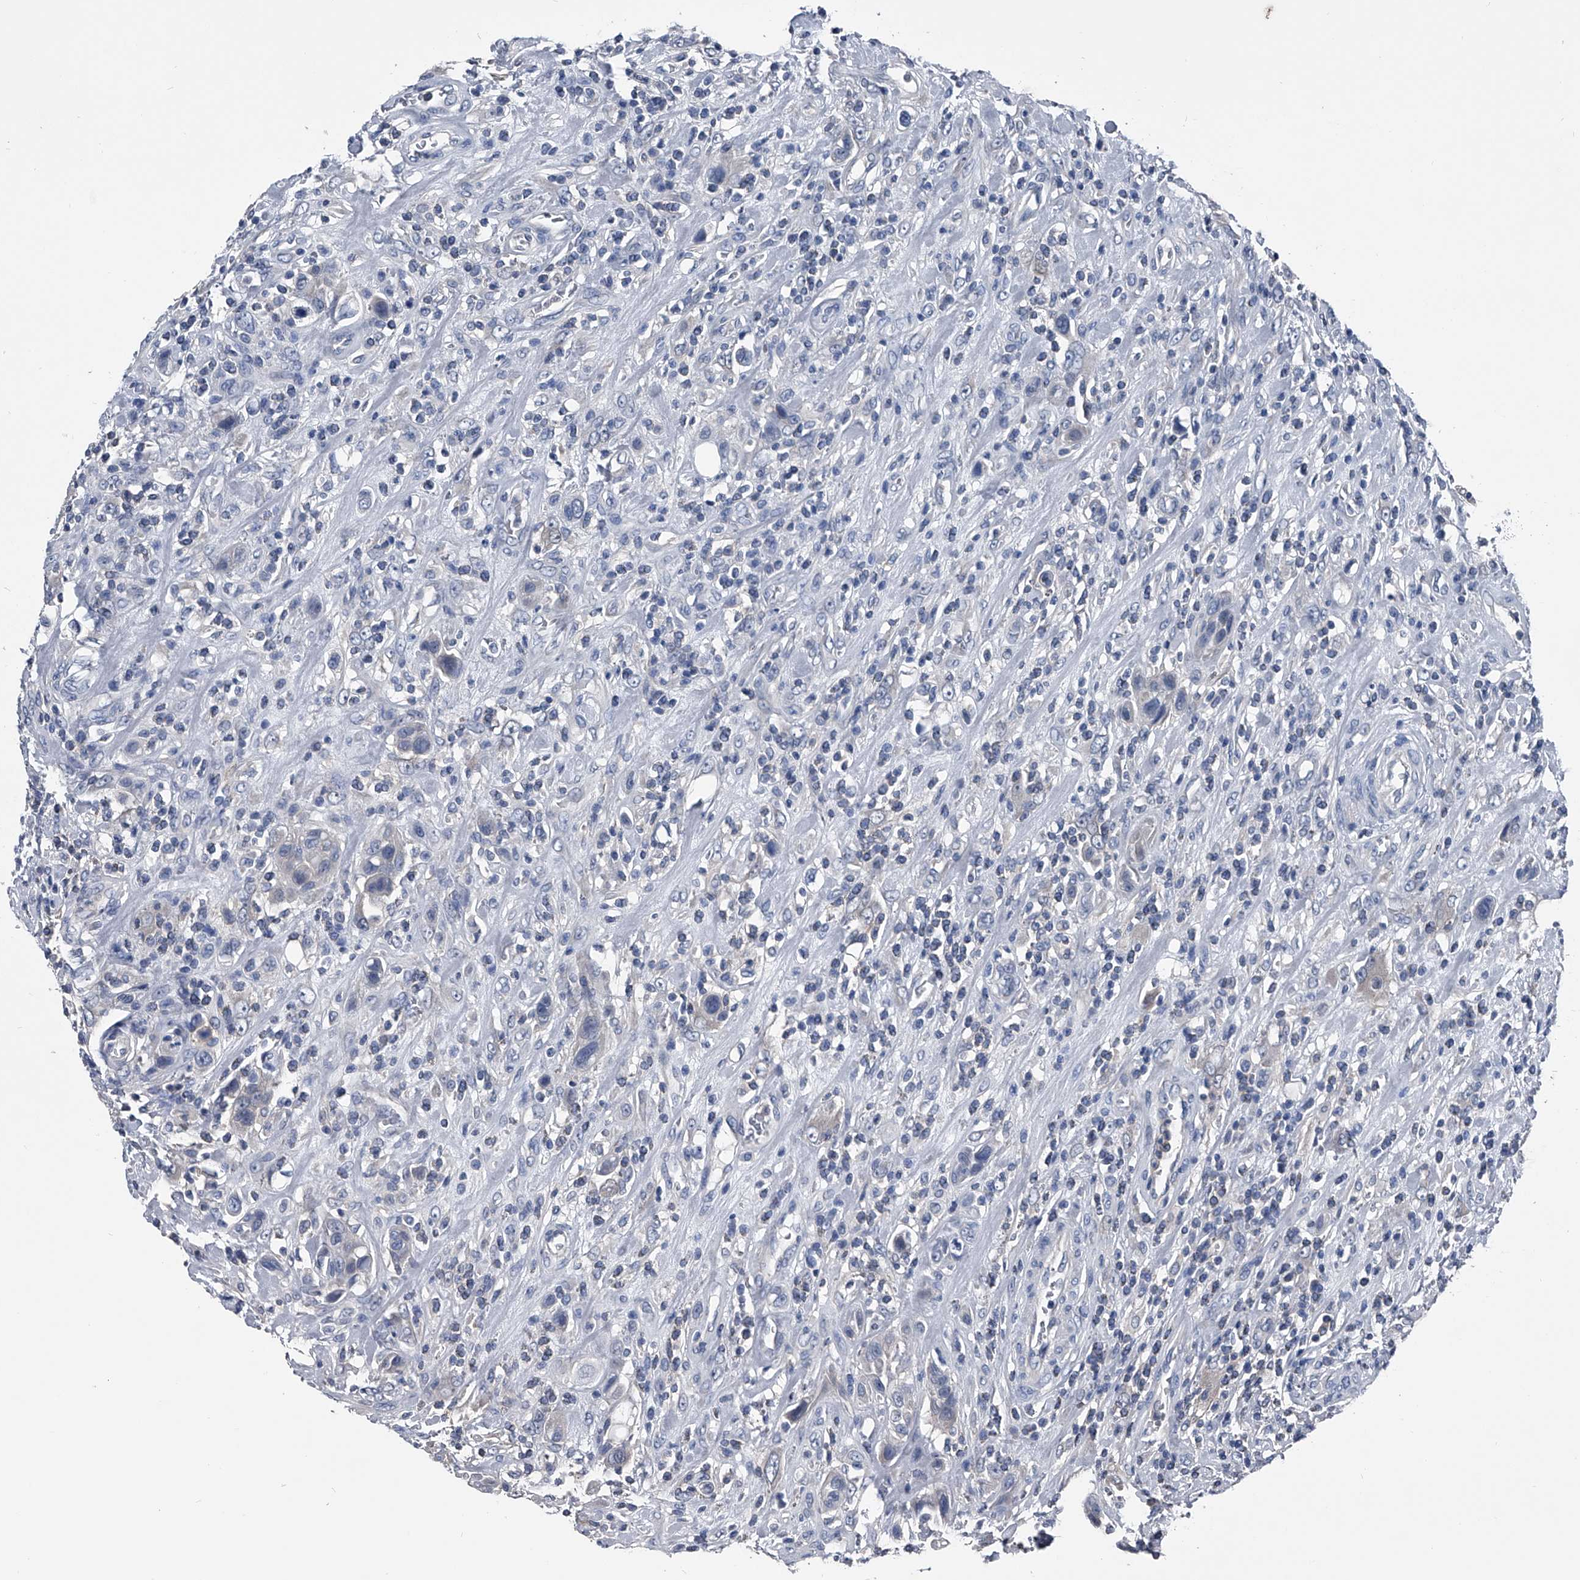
{"staining": {"intensity": "negative", "quantity": "none", "location": "none"}, "tissue": "urothelial cancer", "cell_type": "Tumor cells", "image_type": "cancer", "snomed": [{"axis": "morphology", "description": "Urothelial carcinoma, High grade"}, {"axis": "topography", "description": "Urinary bladder"}], "caption": "High power microscopy histopathology image of an IHC photomicrograph of high-grade urothelial carcinoma, revealing no significant staining in tumor cells.", "gene": "KIF13A", "patient": {"sex": "male", "age": 50}}